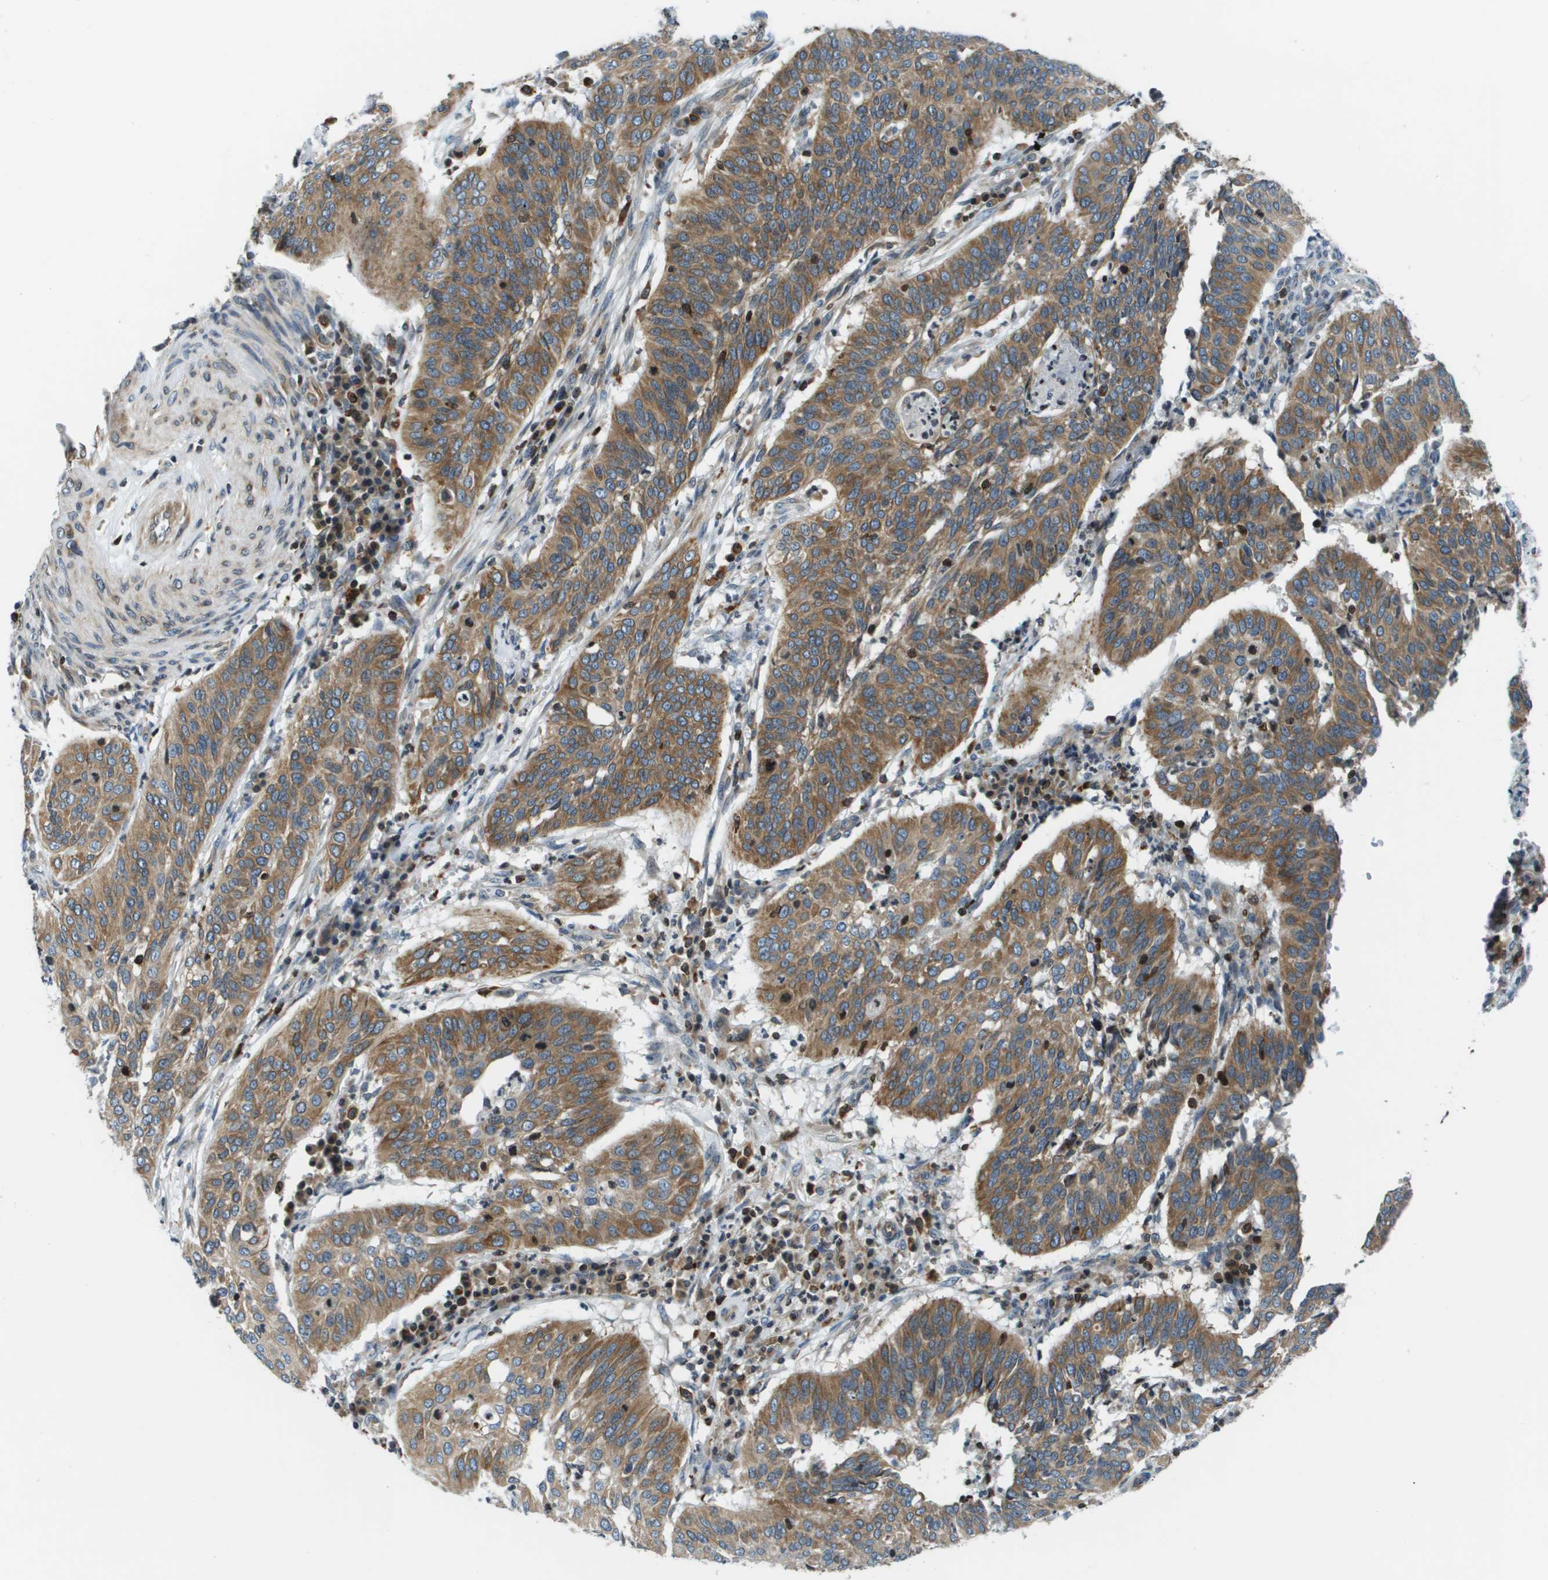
{"staining": {"intensity": "moderate", "quantity": ">75%", "location": "cytoplasmic/membranous"}, "tissue": "cervical cancer", "cell_type": "Tumor cells", "image_type": "cancer", "snomed": [{"axis": "morphology", "description": "Normal tissue, NOS"}, {"axis": "morphology", "description": "Squamous cell carcinoma, NOS"}, {"axis": "topography", "description": "Cervix"}], "caption": "Cervical cancer stained with DAB (3,3'-diaminobenzidine) immunohistochemistry demonstrates medium levels of moderate cytoplasmic/membranous positivity in about >75% of tumor cells.", "gene": "ESYT1", "patient": {"sex": "female", "age": 39}}